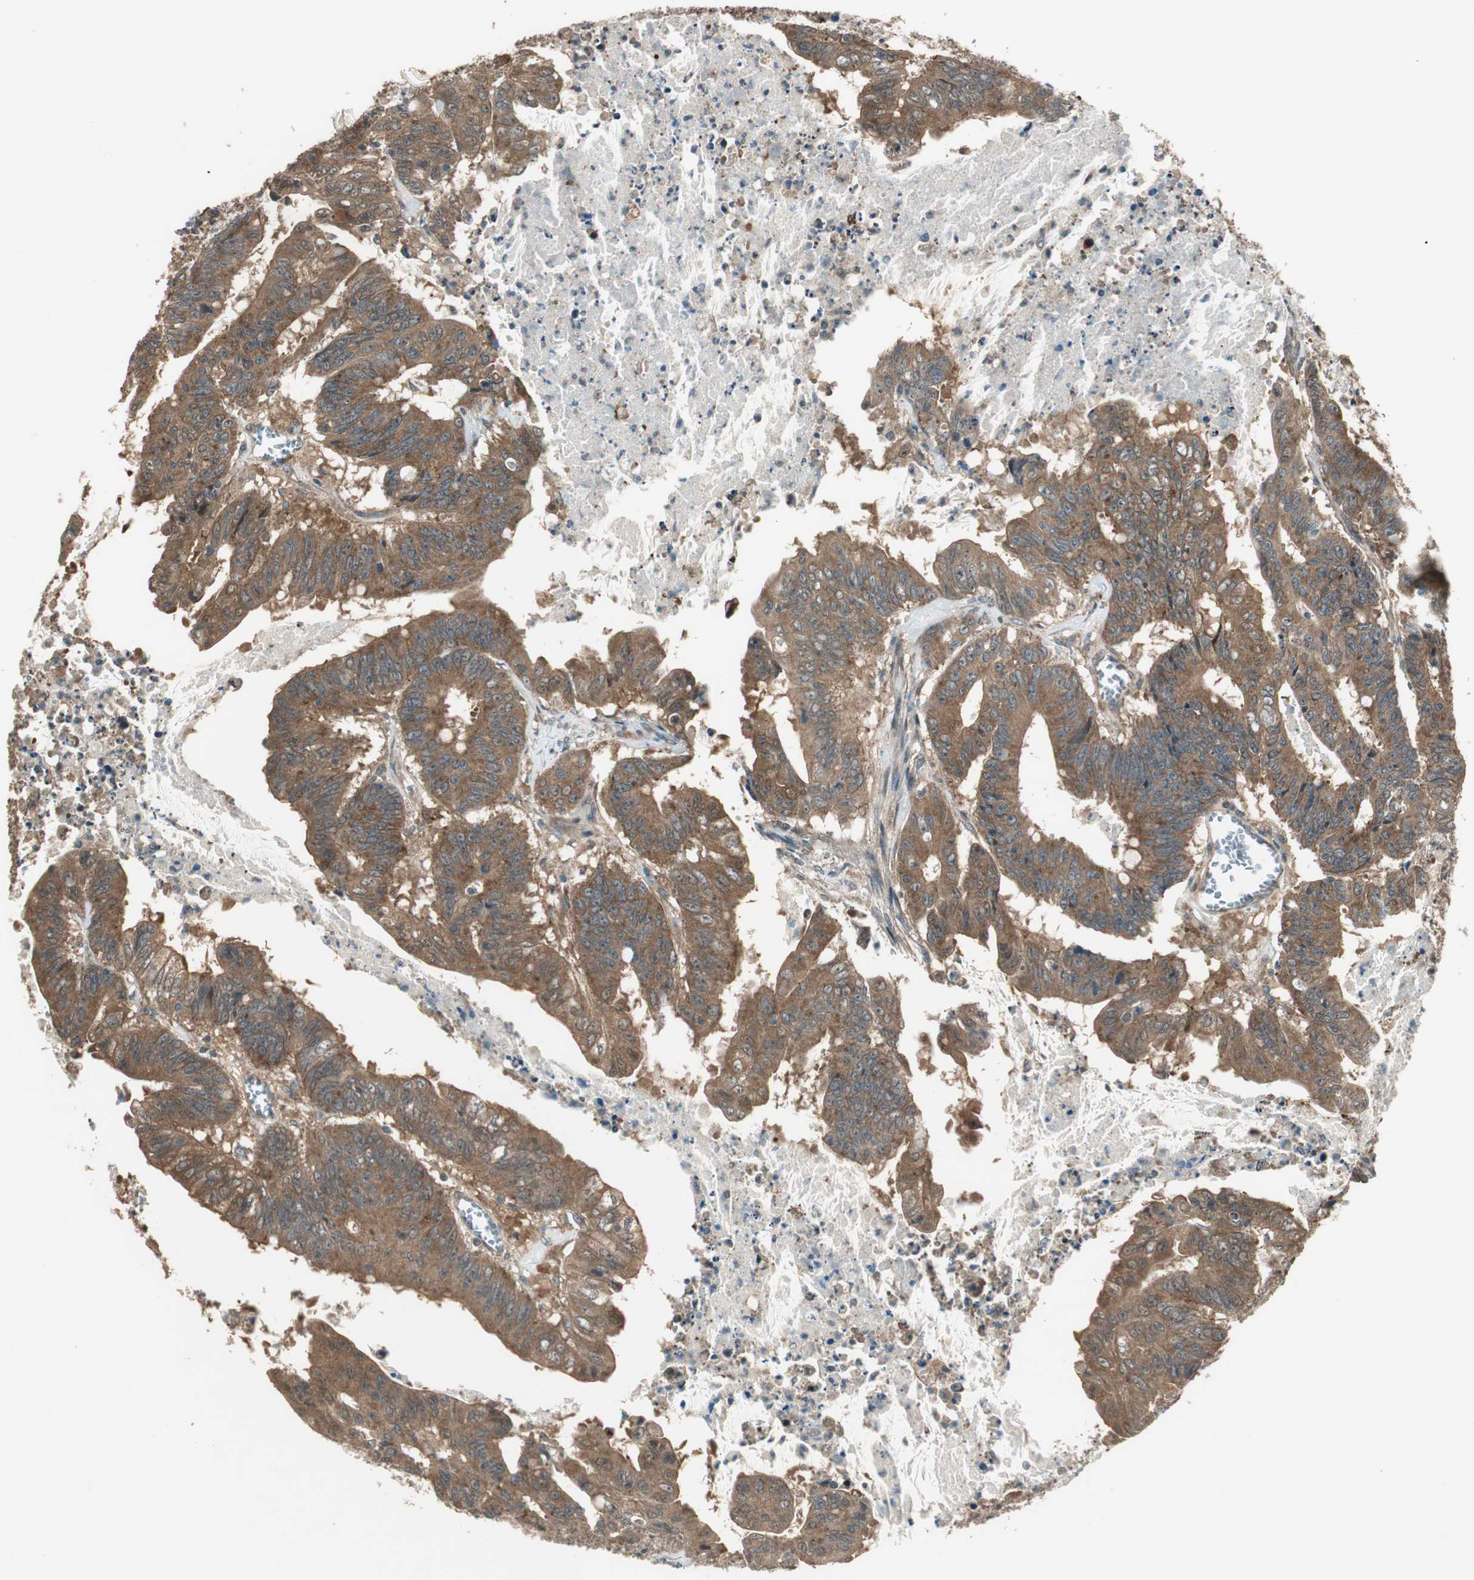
{"staining": {"intensity": "moderate", "quantity": ">75%", "location": "cytoplasmic/membranous"}, "tissue": "colorectal cancer", "cell_type": "Tumor cells", "image_type": "cancer", "snomed": [{"axis": "morphology", "description": "Adenocarcinoma, NOS"}, {"axis": "topography", "description": "Colon"}], "caption": "DAB immunohistochemical staining of colorectal cancer (adenocarcinoma) shows moderate cytoplasmic/membranous protein staining in about >75% of tumor cells. Using DAB (3,3'-diaminobenzidine) (brown) and hematoxylin (blue) stains, captured at high magnification using brightfield microscopy.", "gene": "CNOT4", "patient": {"sex": "male", "age": 45}}